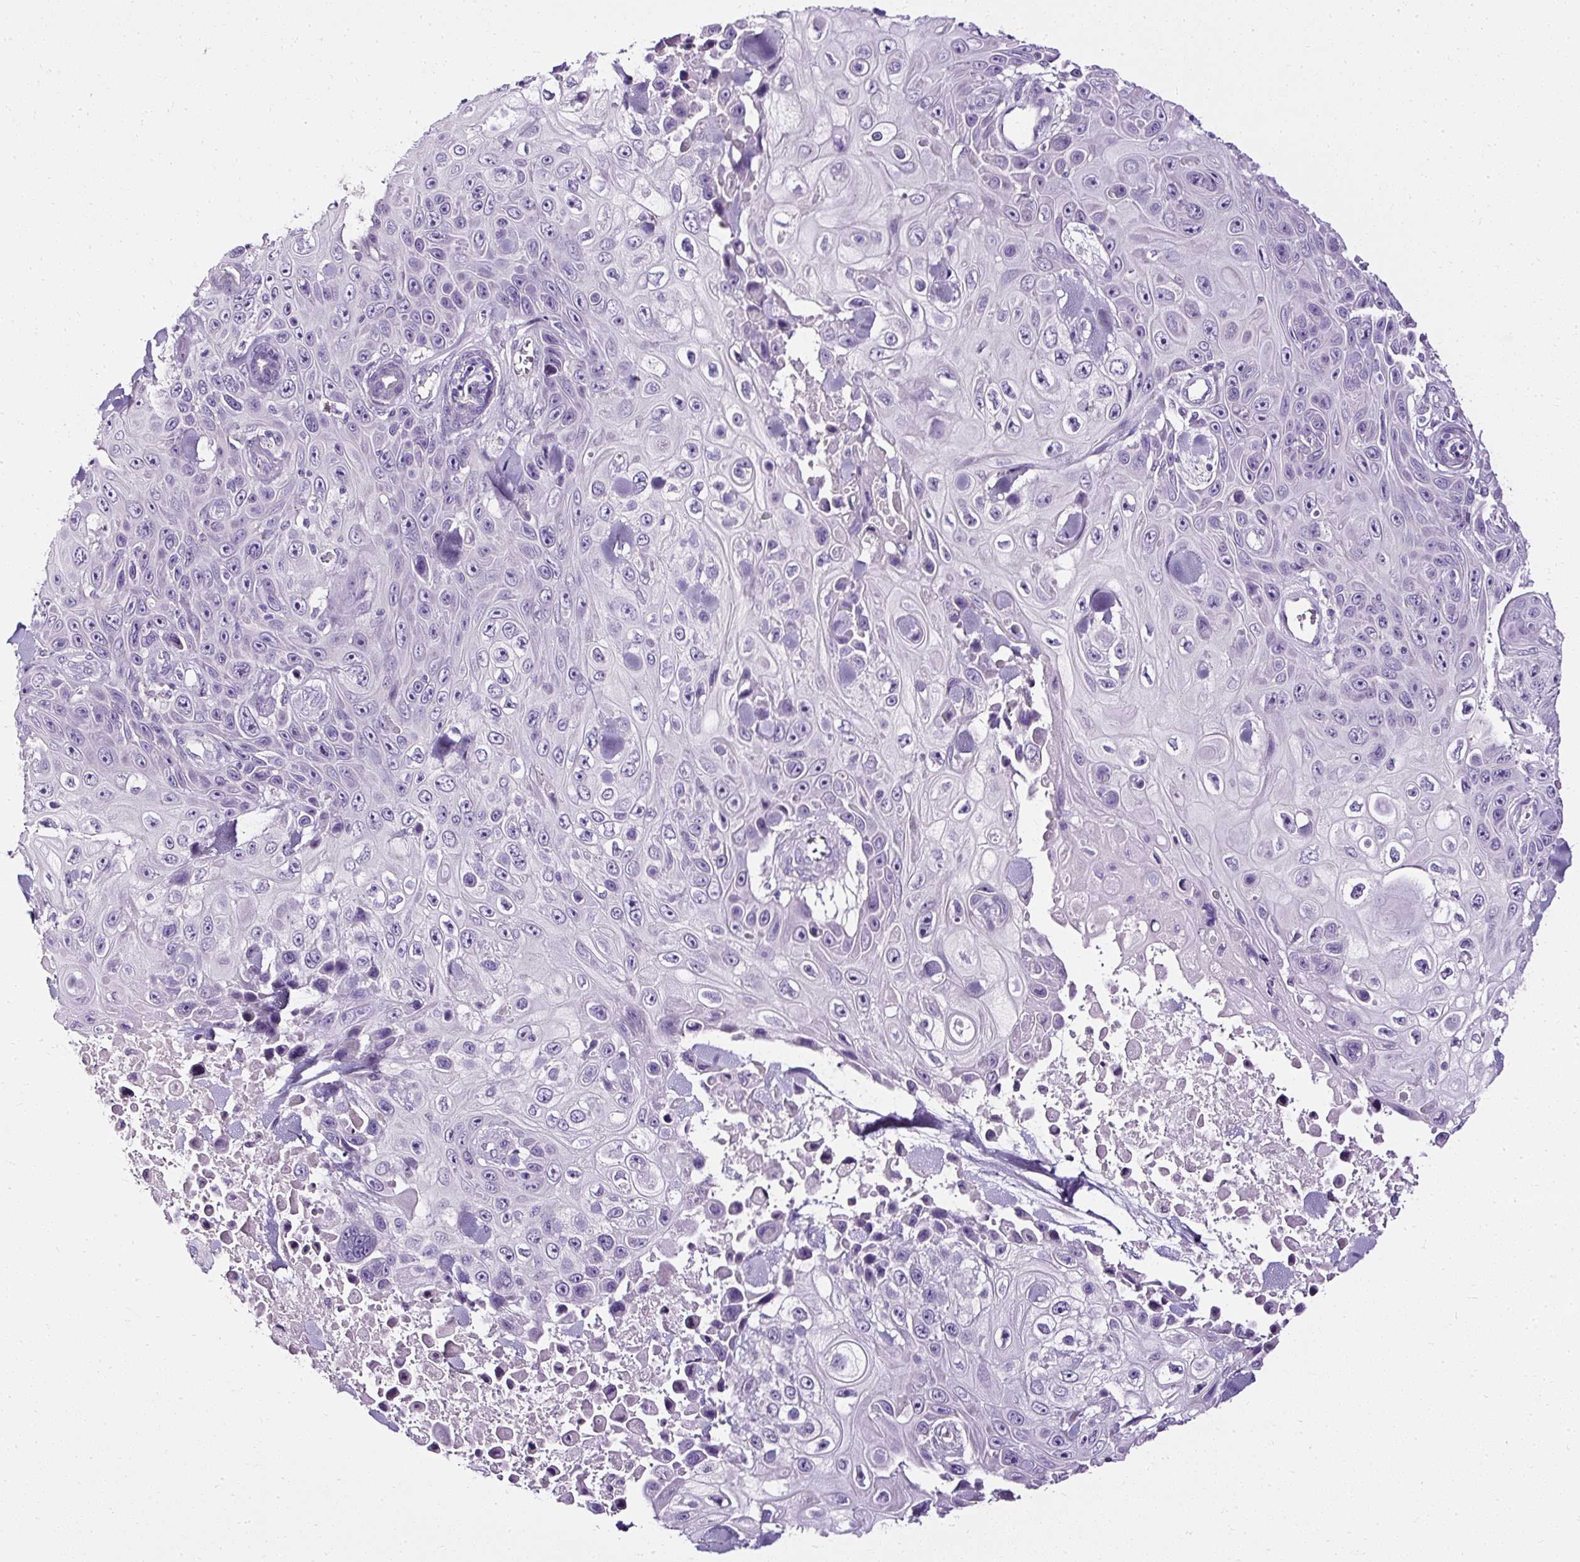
{"staining": {"intensity": "negative", "quantity": "none", "location": "none"}, "tissue": "skin cancer", "cell_type": "Tumor cells", "image_type": "cancer", "snomed": [{"axis": "morphology", "description": "Squamous cell carcinoma, NOS"}, {"axis": "topography", "description": "Skin"}], "caption": "High power microscopy image of an immunohistochemistry (IHC) image of skin squamous cell carcinoma, revealing no significant staining in tumor cells.", "gene": "ATP2A1", "patient": {"sex": "male", "age": 82}}